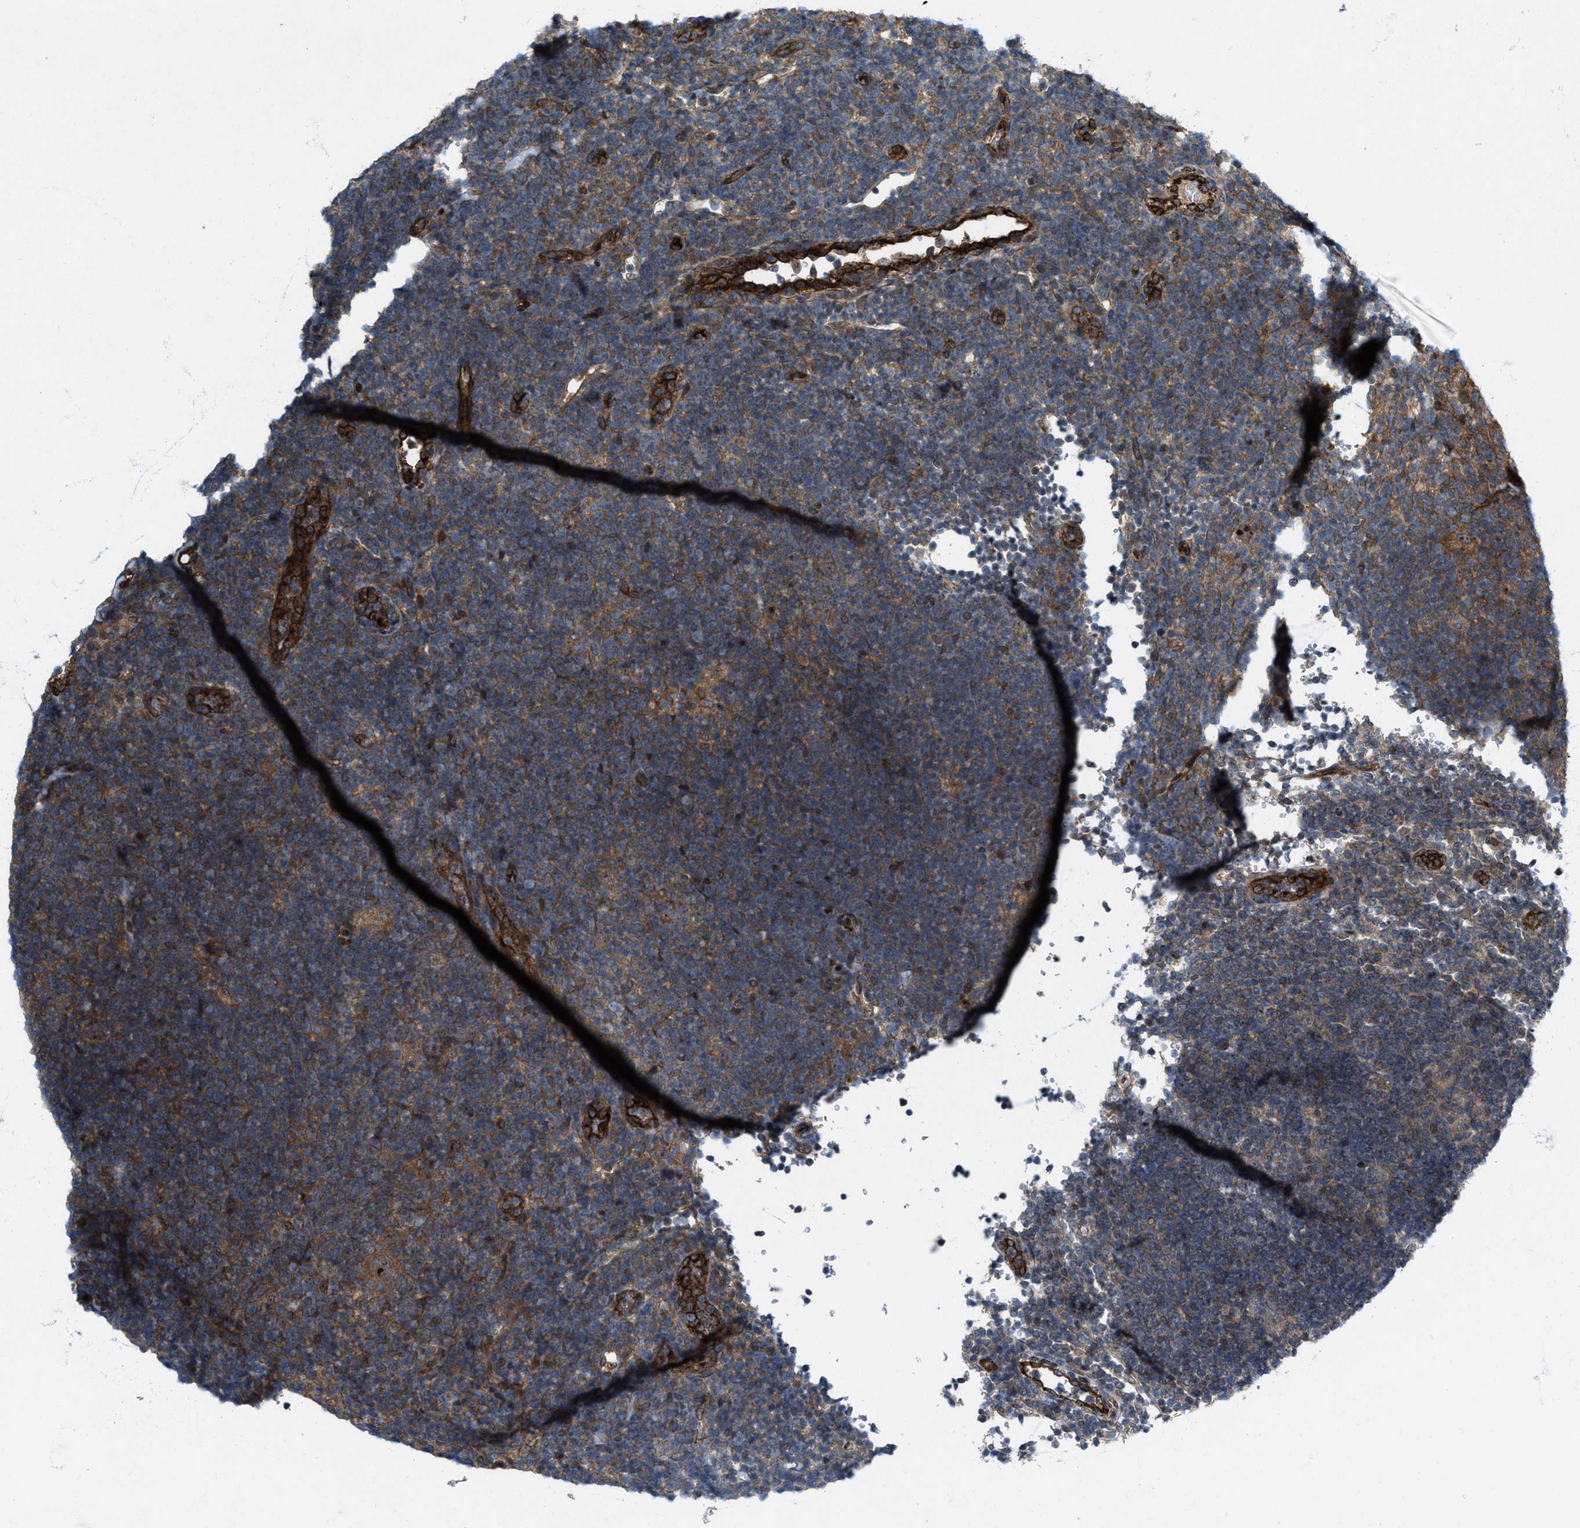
{"staining": {"intensity": "moderate", "quantity": ">75%", "location": "cytoplasmic/membranous"}, "tissue": "lymphoma", "cell_type": "Tumor cells", "image_type": "cancer", "snomed": [{"axis": "morphology", "description": "Hodgkin's disease, NOS"}, {"axis": "topography", "description": "Lymph node"}], "caption": "Immunohistochemical staining of human lymphoma reveals medium levels of moderate cytoplasmic/membranous protein expression in about >75% of tumor cells.", "gene": "URGCP", "patient": {"sex": "female", "age": 57}}